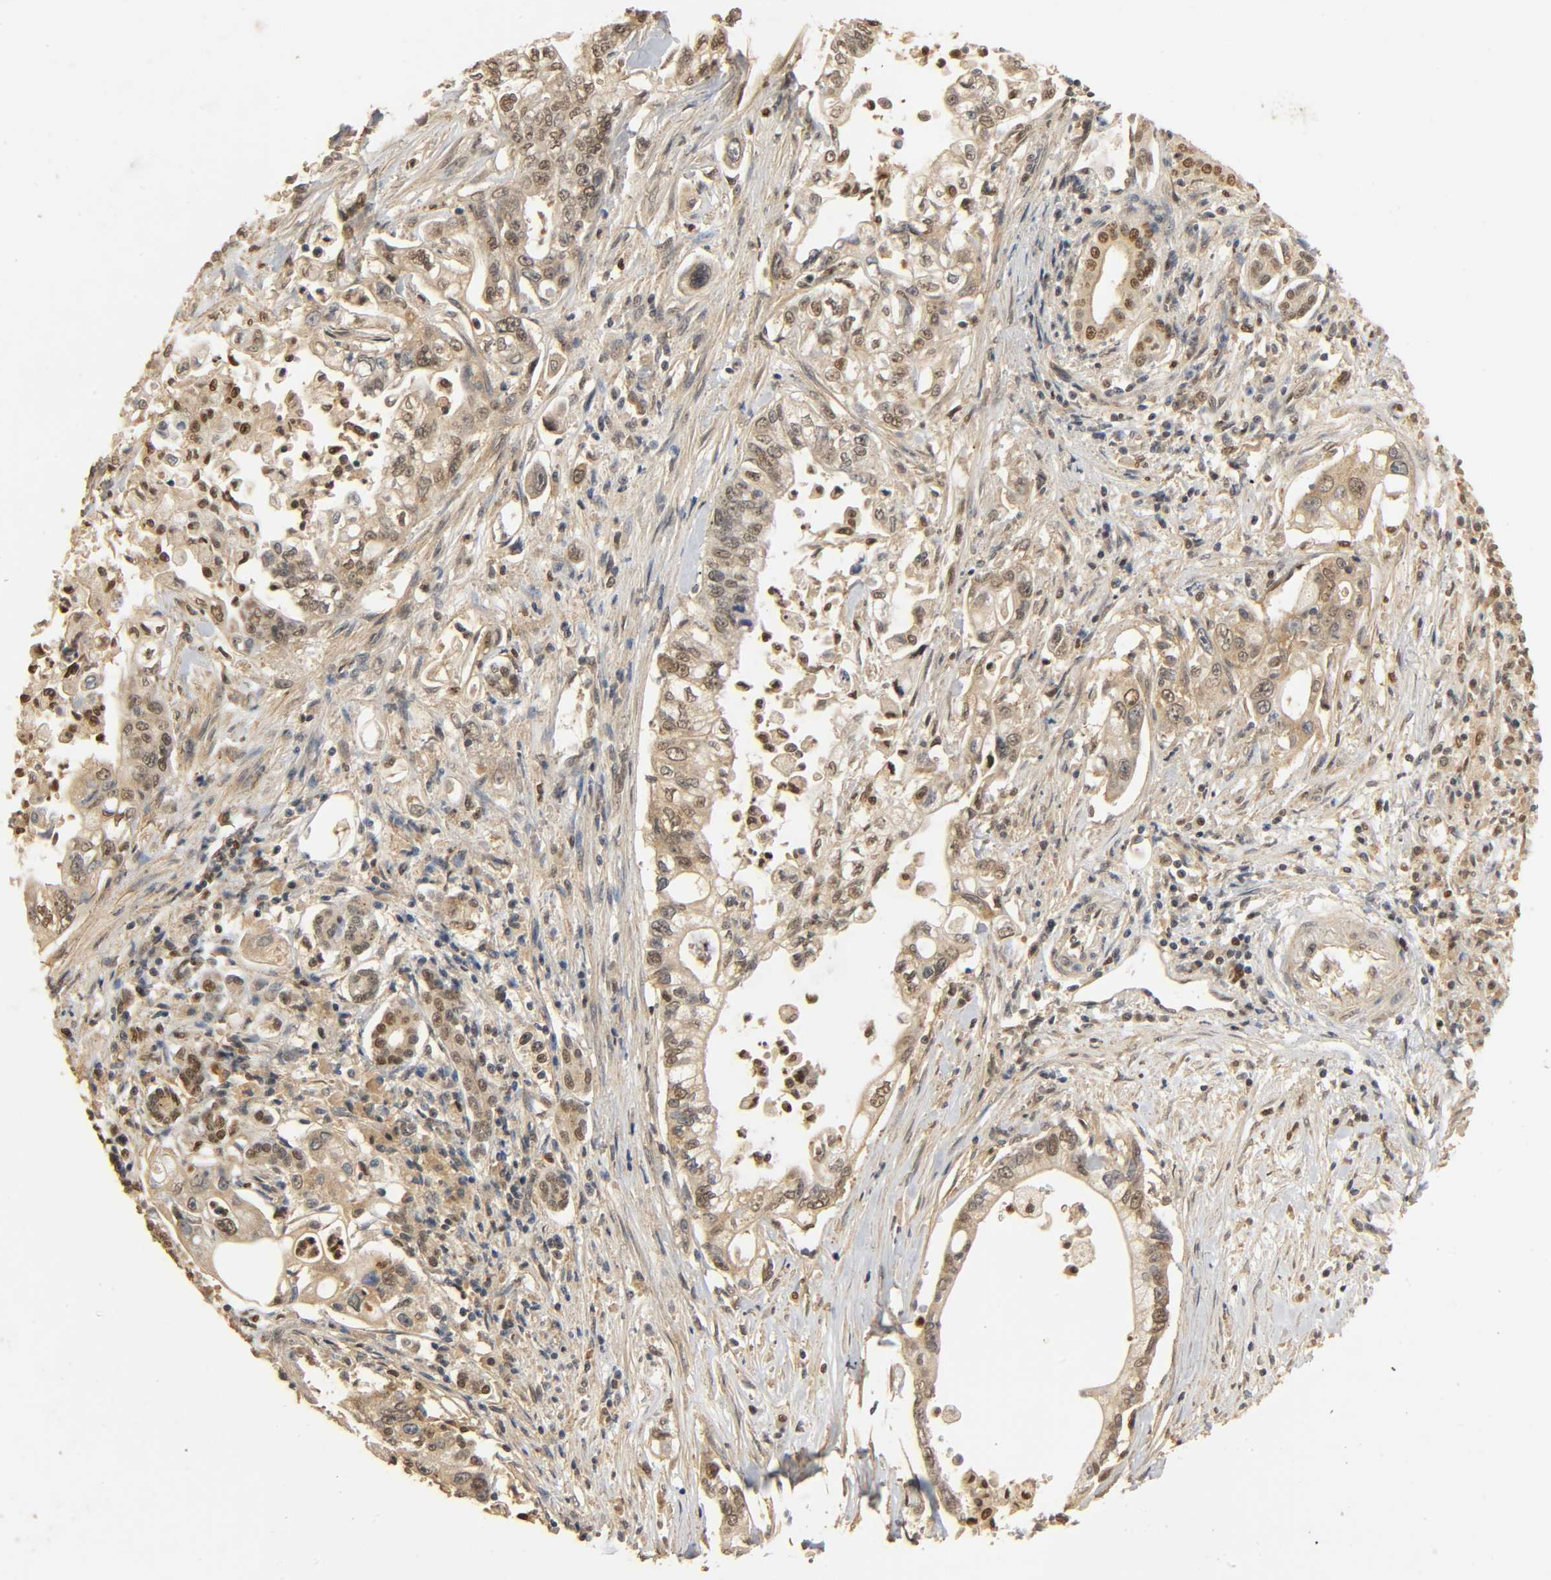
{"staining": {"intensity": "weak", "quantity": ">75%", "location": "cytoplasmic/membranous,nuclear"}, "tissue": "pancreatic cancer", "cell_type": "Tumor cells", "image_type": "cancer", "snomed": [{"axis": "morphology", "description": "Normal tissue, NOS"}, {"axis": "topography", "description": "Pancreas"}], "caption": "Tumor cells demonstrate low levels of weak cytoplasmic/membranous and nuclear positivity in about >75% of cells in pancreatic cancer.", "gene": "ZFPM2", "patient": {"sex": "male", "age": 42}}